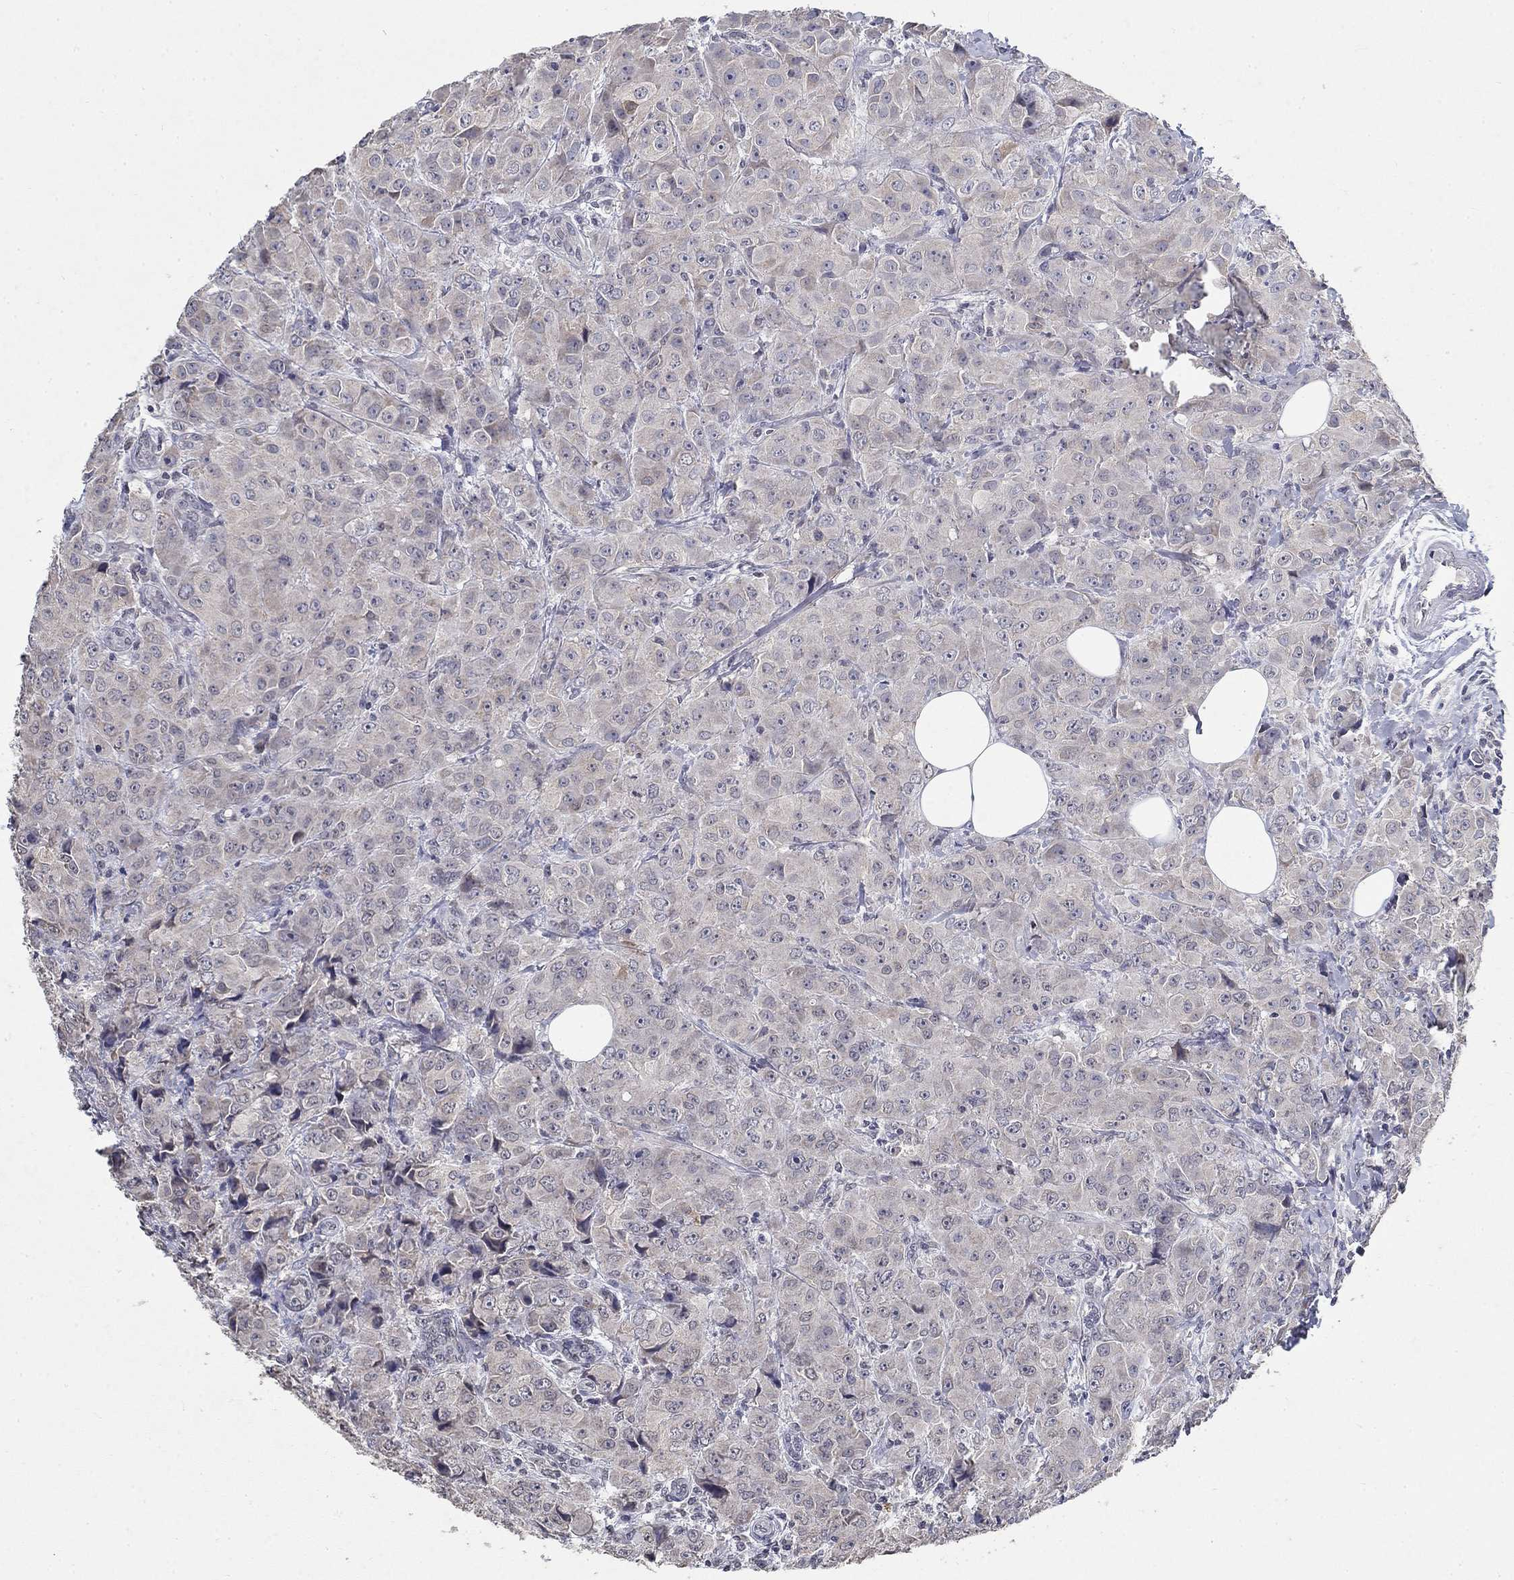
{"staining": {"intensity": "negative", "quantity": "none", "location": "none"}, "tissue": "breast cancer", "cell_type": "Tumor cells", "image_type": "cancer", "snomed": [{"axis": "morphology", "description": "Duct carcinoma"}, {"axis": "topography", "description": "Breast"}], "caption": "Breast cancer (infiltrating ductal carcinoma) stained for a protein using immunohistochemistry (IHC) shows no positivity tumor cells.", "gene": "PROZ", "patient": {"sex": "female", "age": 43}}